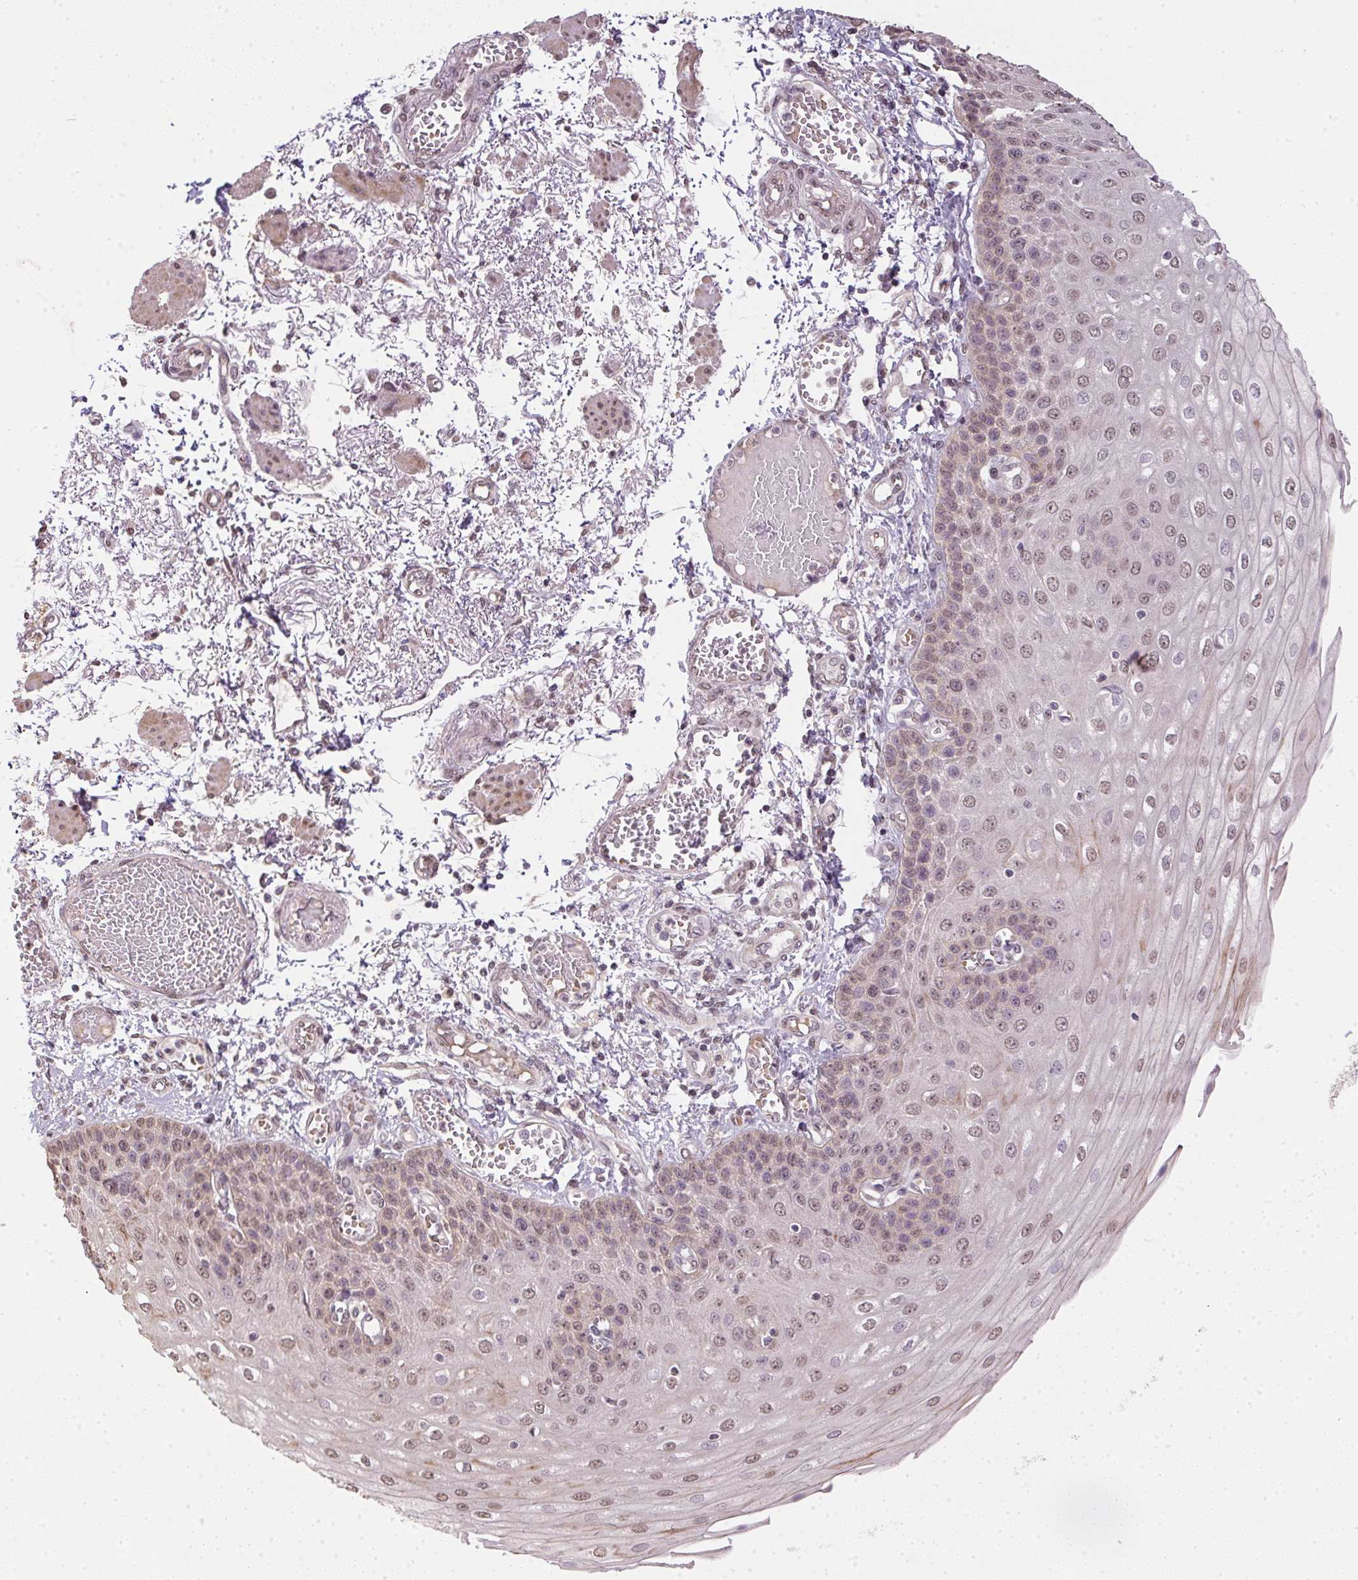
{"staining": {"intensity": "moderate", "quantity": "25%-75%", "location": "cytoplasmic/membranous"}, "tissue": "esophagus", "cell_type": "Squamous epithelial cells", "image_type": "normal", "snomed": [{"axis": "morphology", "description": "Normal tissue, NOS"}, {"axis": "morphology", "description": "Adenocarcinoma, NOS"}, {"axis": "topography", "description": "Esophagus"}], "caption": "Immunohistochemistry (DAB) staining of normal human esophagus exhibits moderate cytoplasmic/membranous protein staining in about 25%-75% of squamous epithelial cells.", "gene": "PPP4R4", "patient": {"sex": "male", "age": 81}}